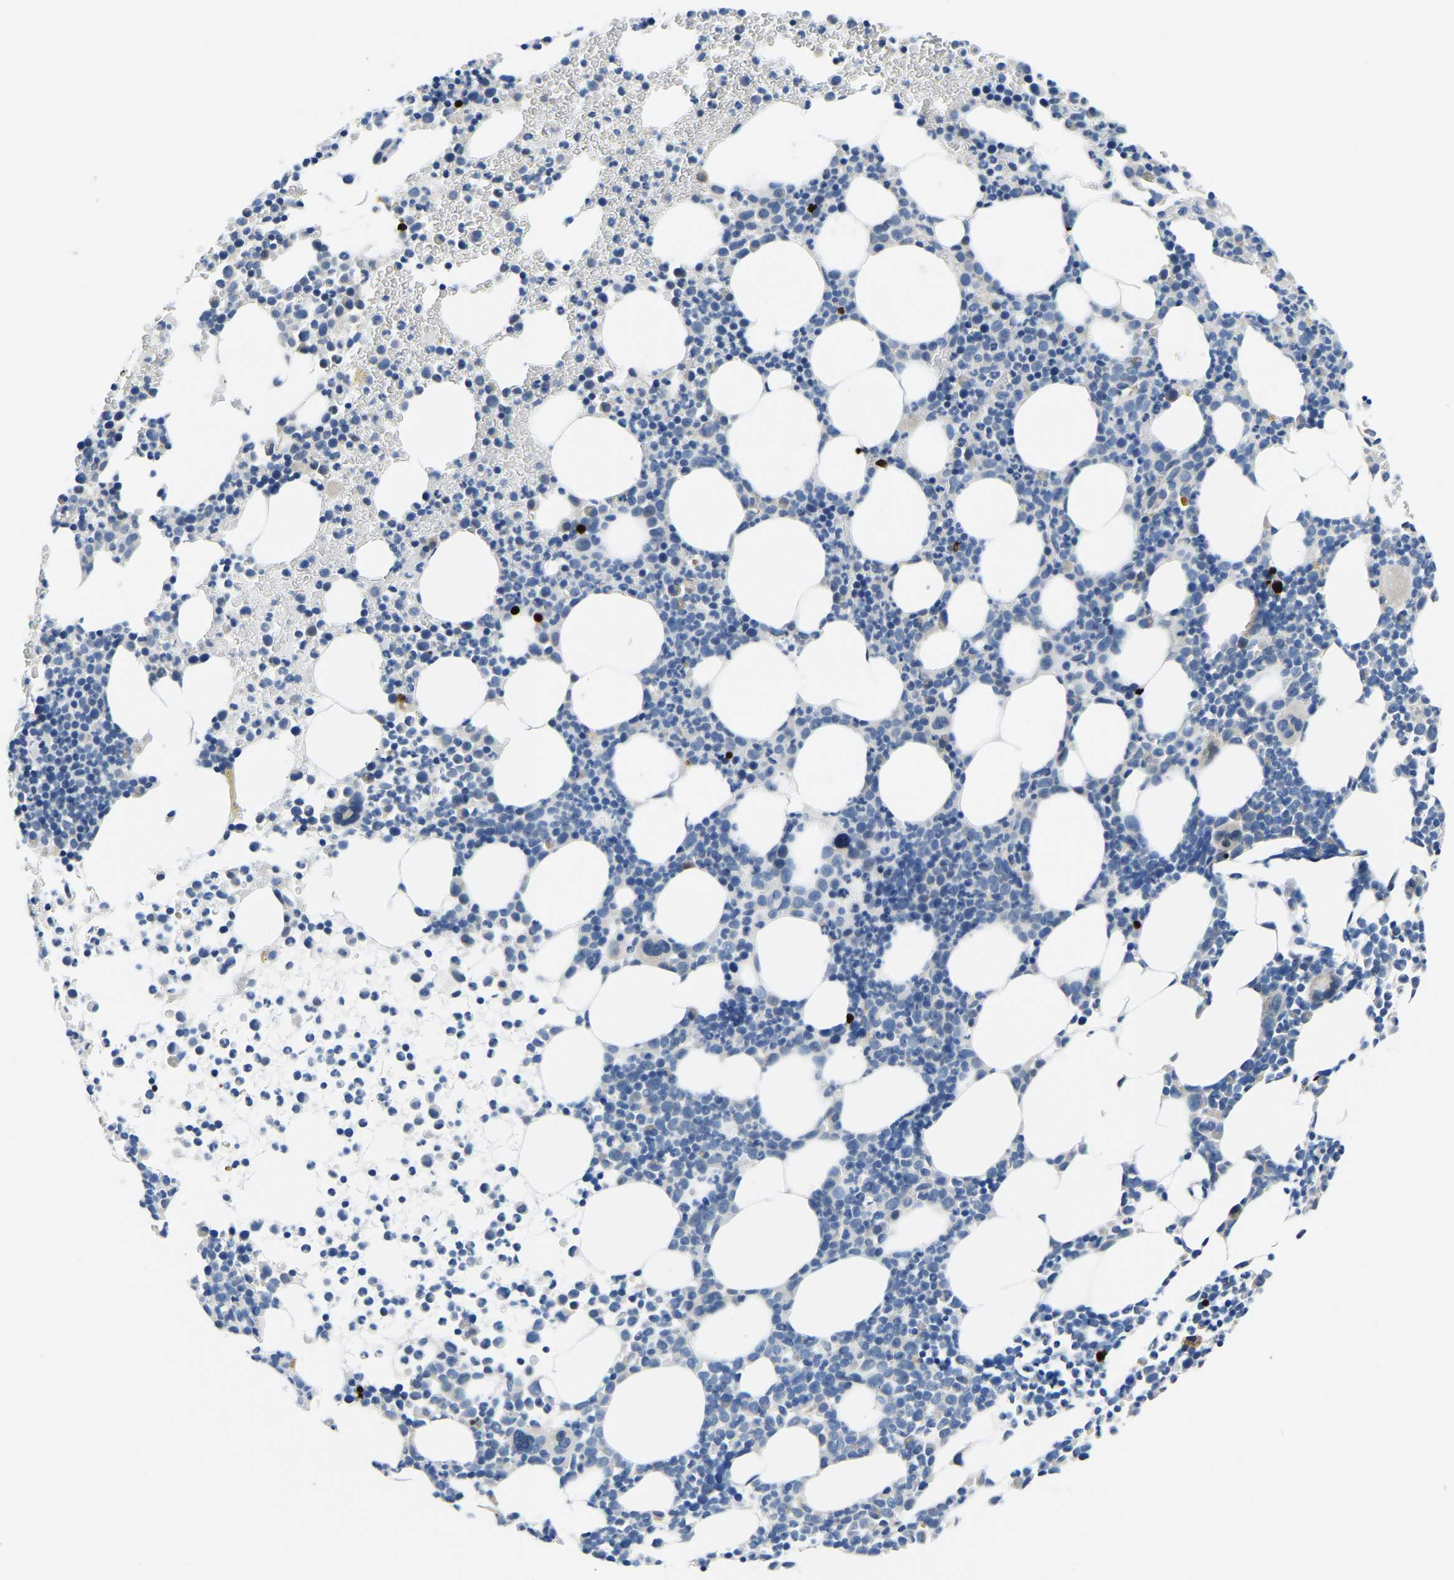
{"staining": {"intensity": "negative", "quantity": "none", "location": "none"}, "tissue": "bone marrow", "cell_type": "Hematopoietic cells", "image_type": "normal", "snomed": [{"axis": "morphology", "description": "Normal tissue, NOS"}, {"axis": "morphology", "description": "Inflammation, NOS"}, {"axis": "topography", "description": "Bone marrow"}], "caption": "The micrograph demonstrates no staining of hematopoietic cells in benign bone marrow. (DAB (3,3'-diaminobenzidine) immunohistochemistry (IHC) with hematoxylin counter stain).", "gene": "LIAS", "patient": {"sex": "female", "age": 67}}